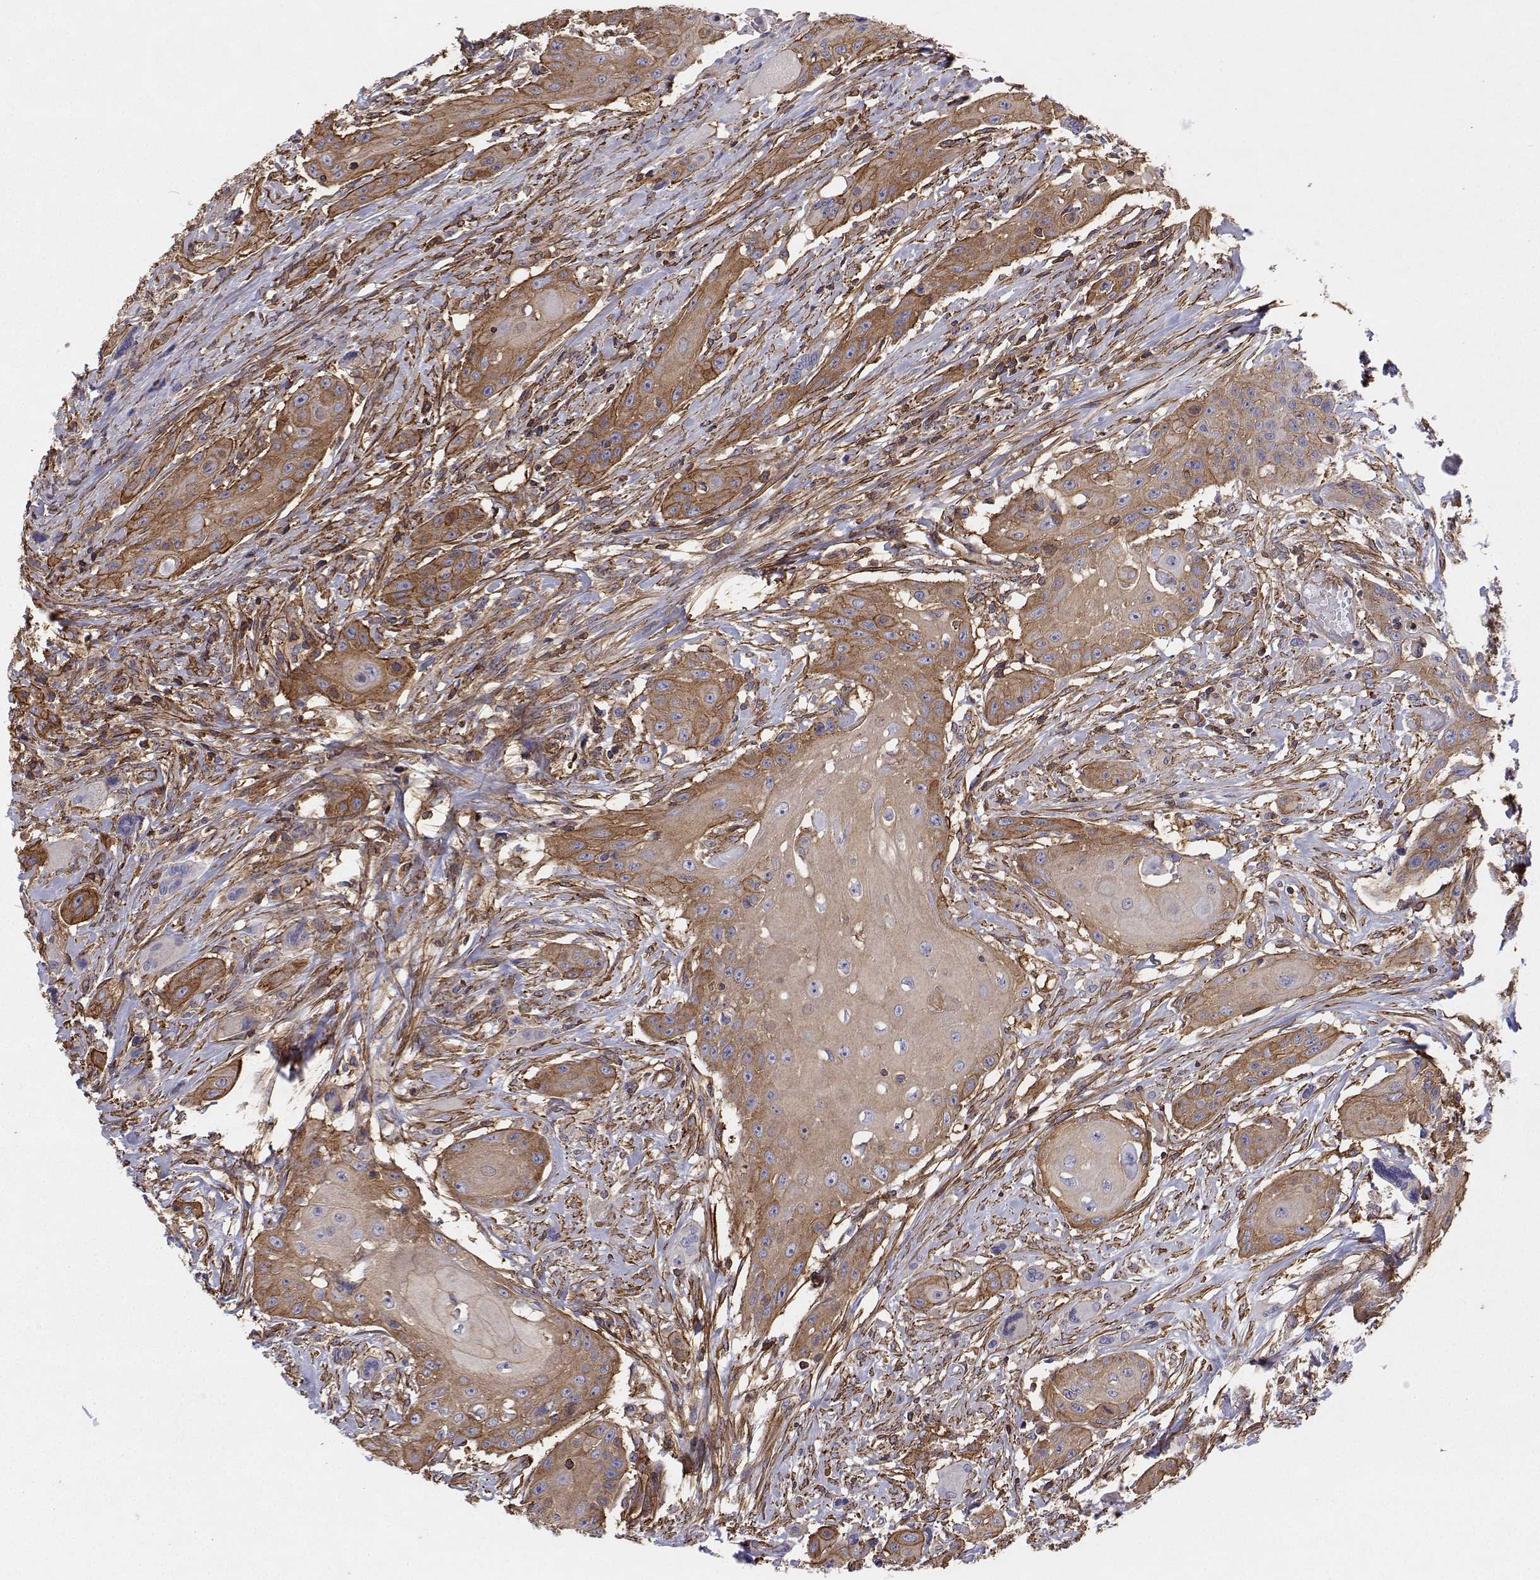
{"staining": {"intensity": "moderate", "quantity": "25%-75%", "location": "cytoplasmic/membranous"}, "tissue": "head and neck cancer", "cell_type": "Tumor cells", "image_type": "cancer", "snomed": [{"axis": "morphology", "description": "Squamous cell carcinoma, NOS"}, {"axis": "topography", "description": "Oral tissue"}, {"axis": "topography", "description": "Head-Neck"}, {"axis": "topography", "description": "Neck, NOS"}], "caption": "Head and neck cancer was stained to show a protein in brown. There is medium levels of moderate cytoplasmic/membranous expression in about 25%-75% of tumor cells.", "gene": "MYH9", "patient": {"sex": "female", "age": 55}}